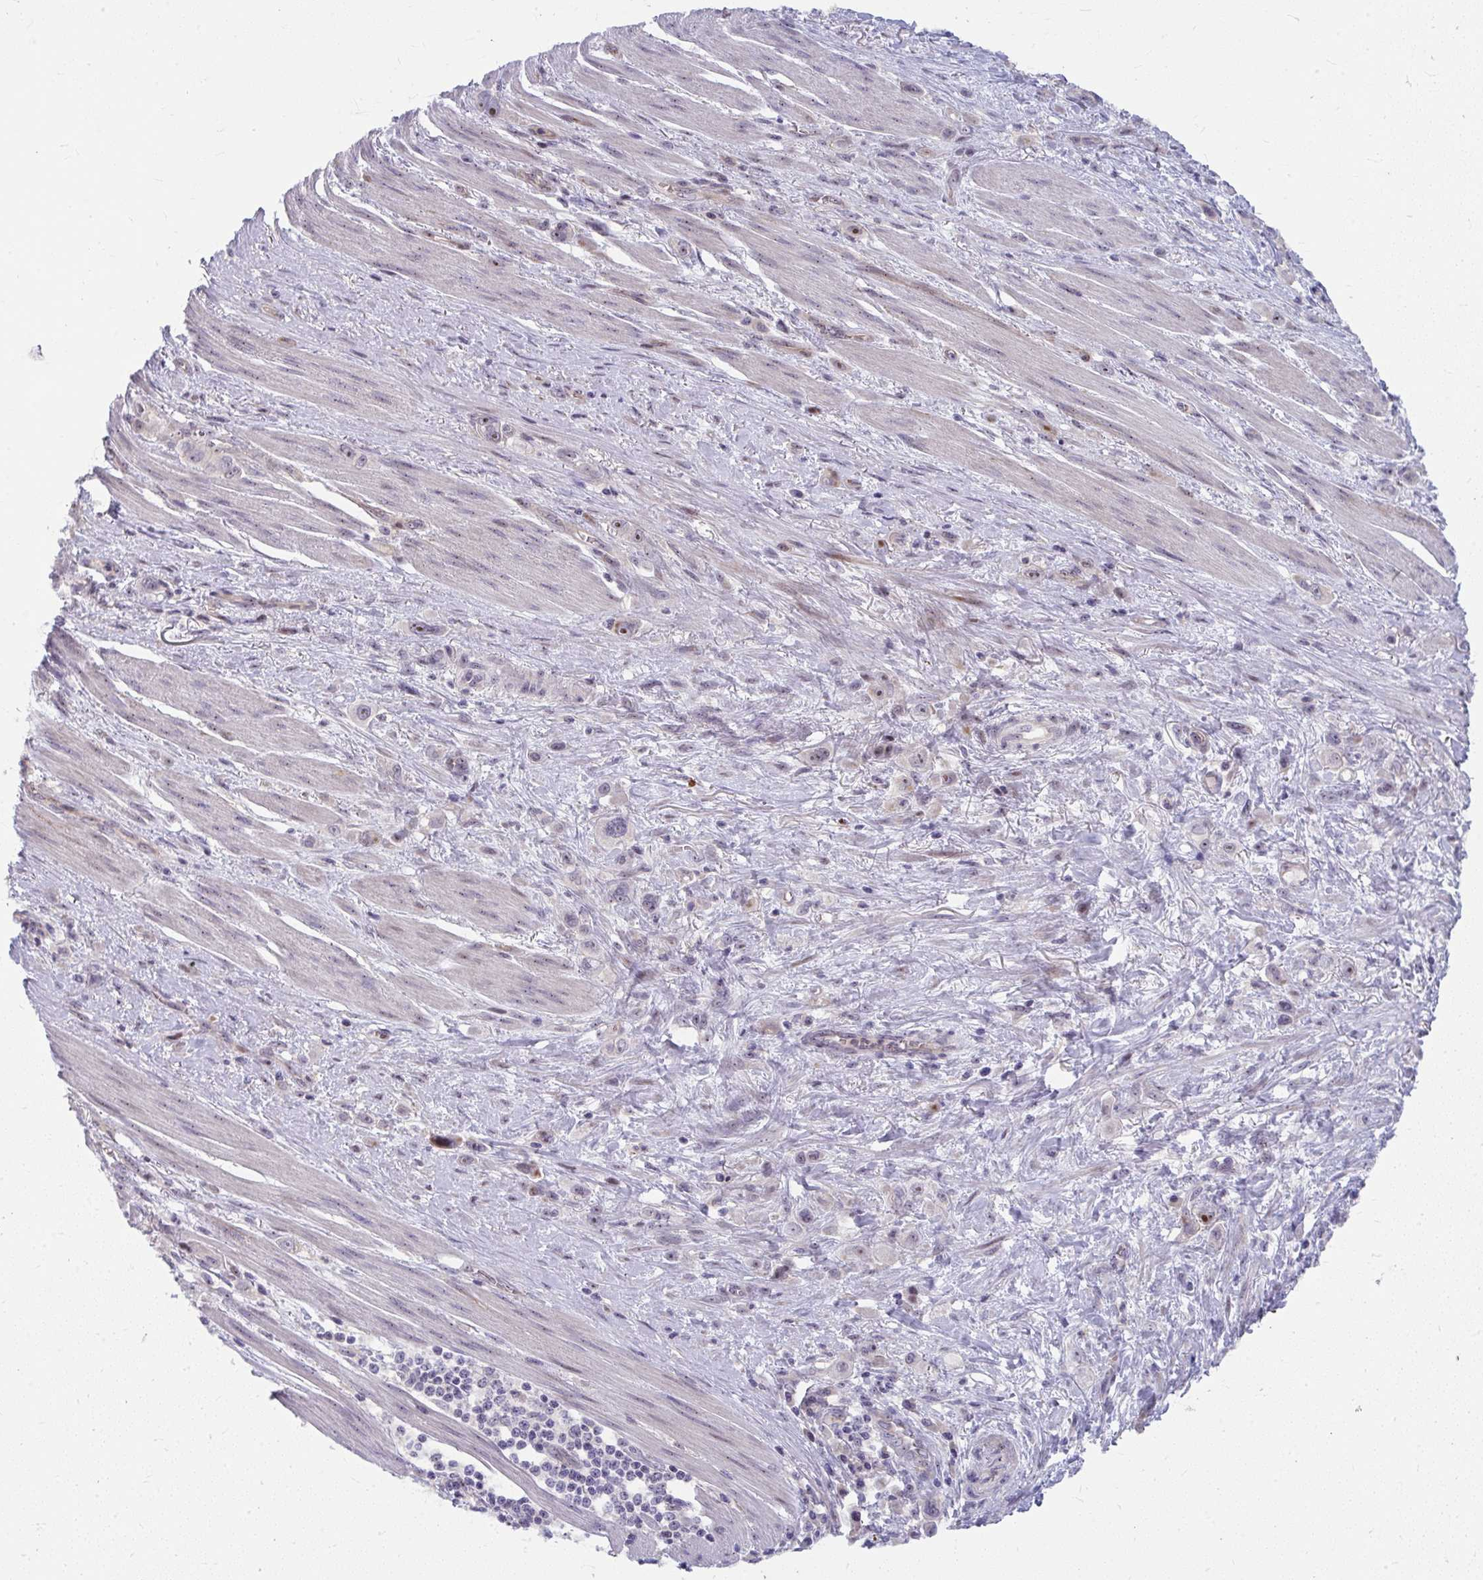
{"staining": {"intensity": "moderate", "quantity": "<25%", "location": "nuclear"}, "tissue": "stomach cancer", "cell_type": "Tumor cells", "image_type": "cancer", "snomed": [{"axis": "morphology", "description": "Adenocarcinoma, NOS"}, {"axis": "topography", "description": "Stomach, upper"}], "caption": "This histopathology image demonstrates immunohistochemistry staining of stomach adenocarcinoma, with low moderate nuclear staining in about <25% of tumor cells.", "gene": "MUS81", "patient": {"sex": "male", "age": 75}}